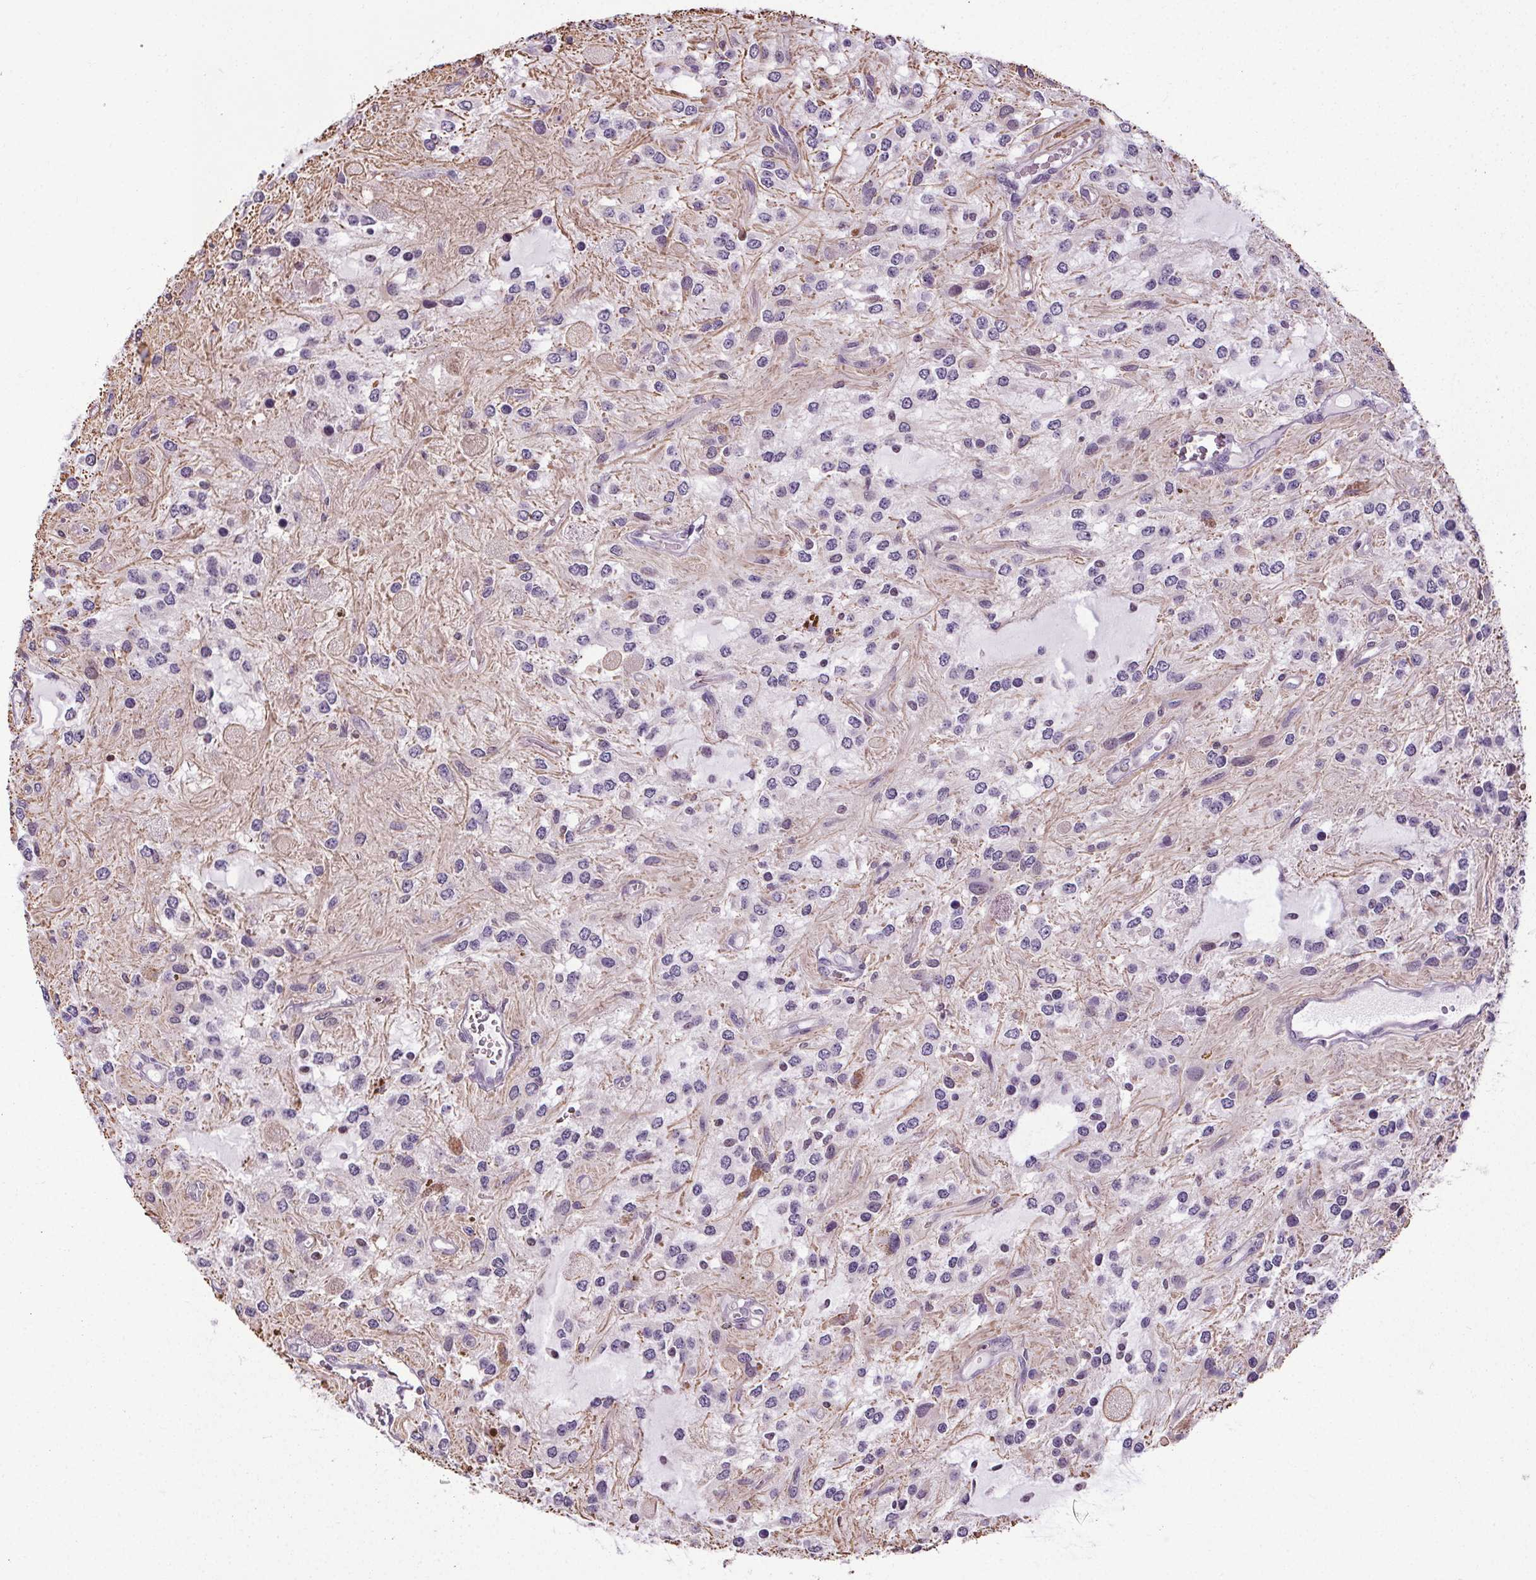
{"staining": {"intensity": "negative", "quantity": "none", "location": "none"}, "tissue": "glioma", "cell_type": "Tumor cells", "image_type": "cancer", "snomed": [{"axis": "morphology", "description": "Glioma, malignant, Low grade"}, {"axis": "topography", "description": "Cerebellum"}], "caption": "There is no significant positivity in tumor cells of glioma.", "gene": "TMEM240", "patient": {"sex": "female", "age": 14}}